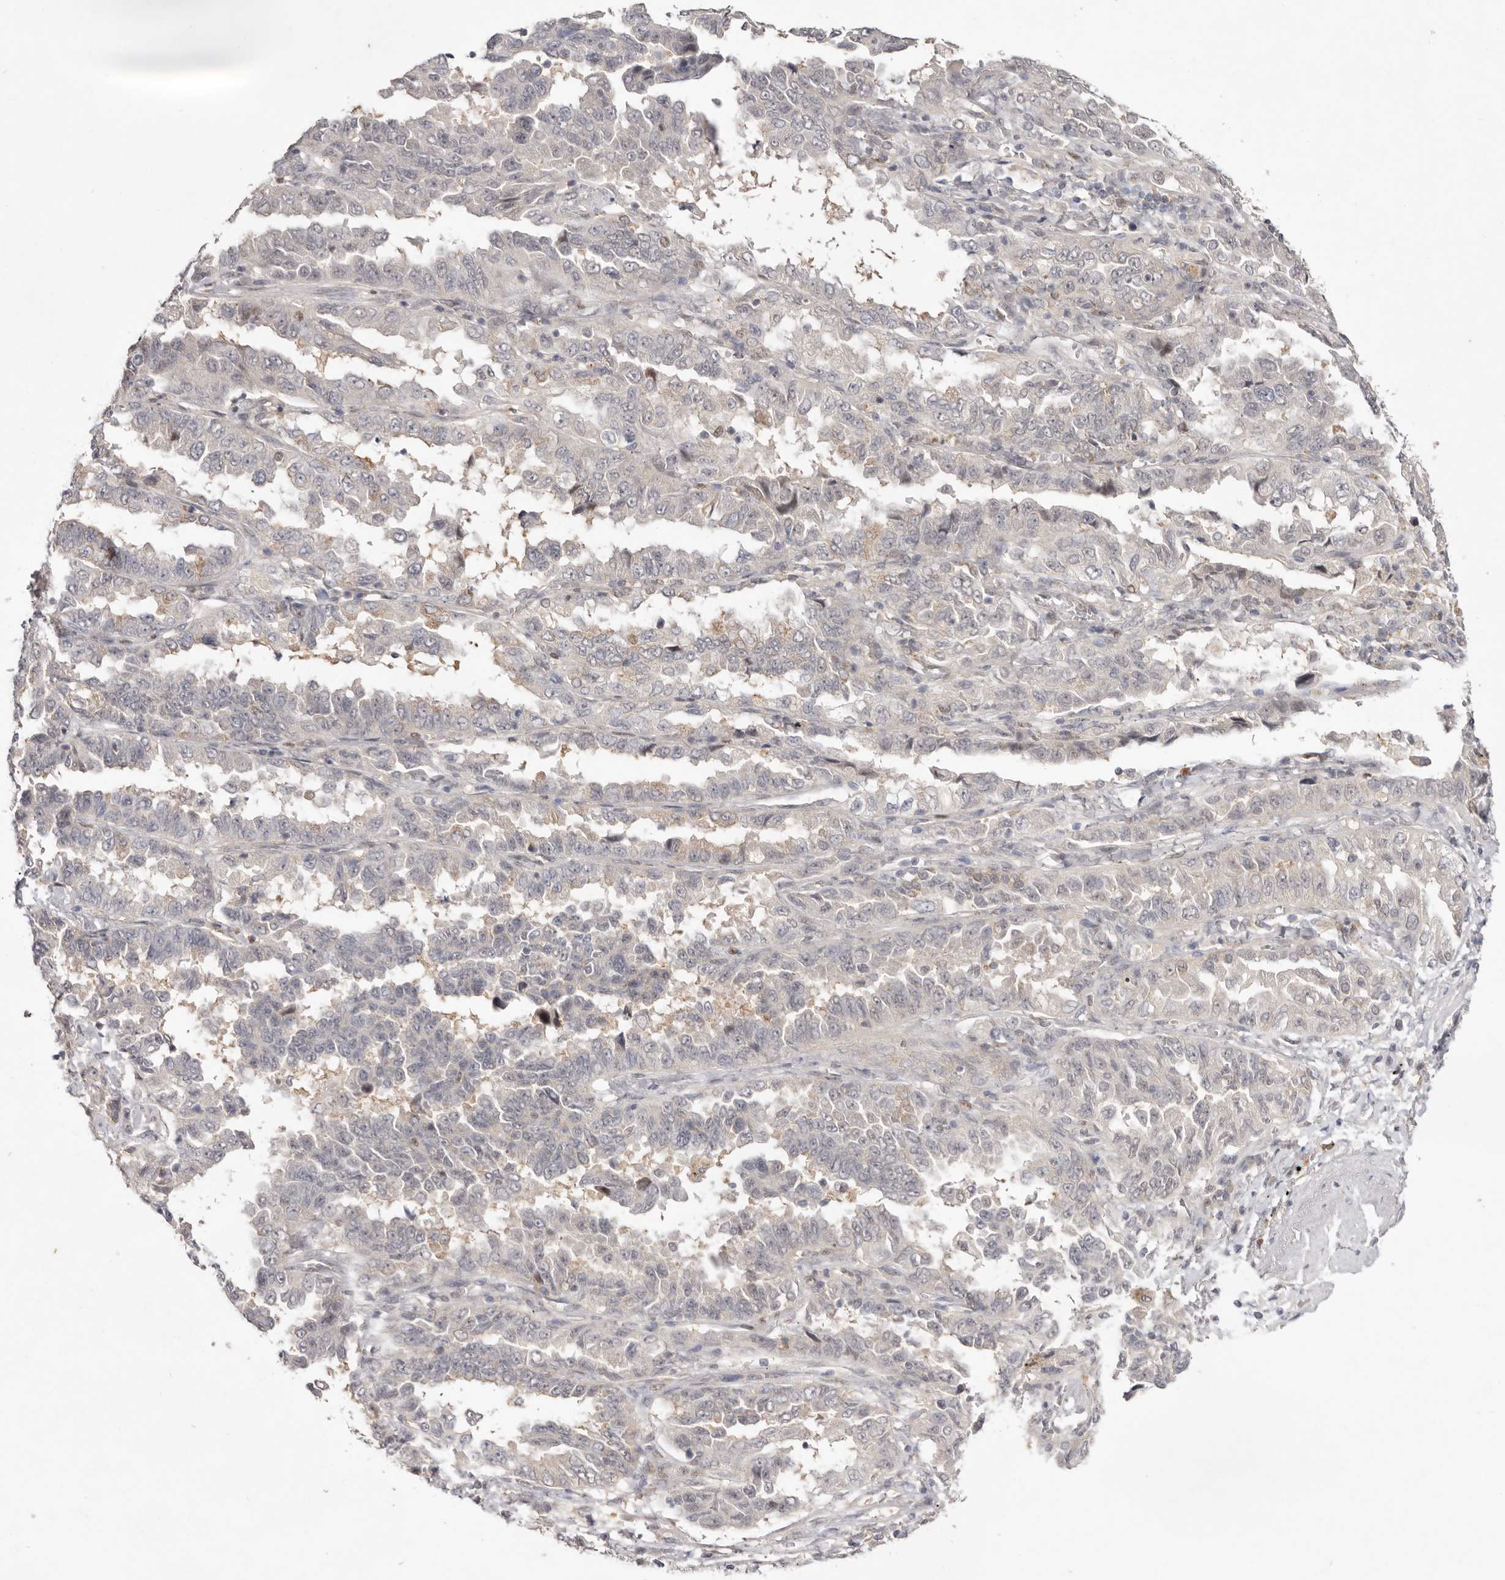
{"staining": {"intensity": "negative", "quantity": "none", "location": "none"}, "tissue": "lung cancer", "cell_type": "Tumor cells", "image_type": "cancer", "snomed": [{"axis": "morphology", "description": "Adenocarcinoma, NOS"}, {"axis": "topography", "description": "Lung"}], "caption": "The immunohistochemistry micrograph has no significant staining in tumor cells of lung adenocarcinoma tissue.", "gene": "TADA1", "patient": {"sex": "female", "age": 51}}